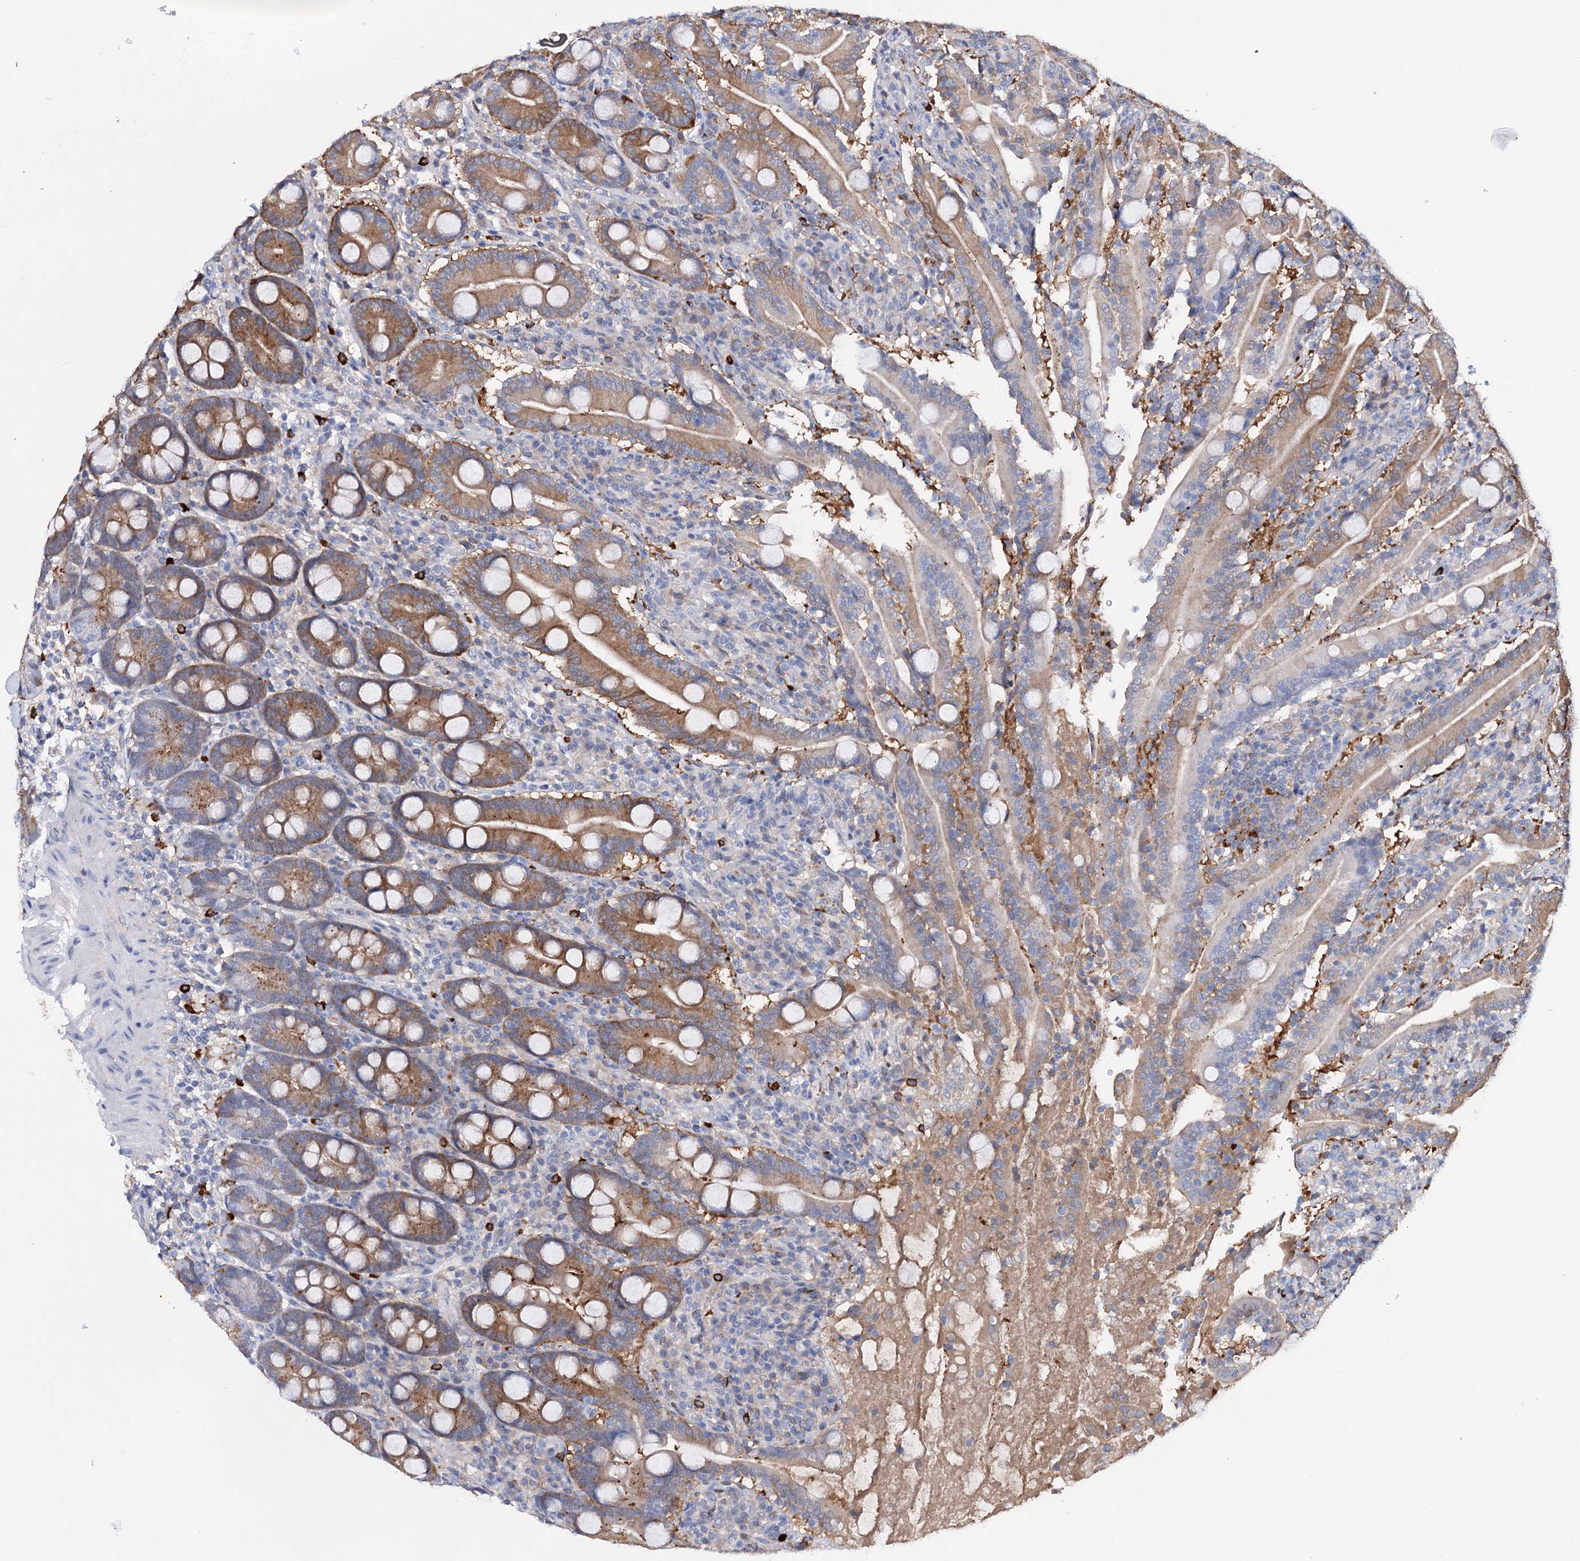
{"staining": {"intensity": "moderate", "quantity": "25%-75%", "location": "cytoplasmic/membranous"}, "tissue": "duodenum", "cell_type": "Glandular cells", "image_type": "normal", "snomed": [{"axis": "morphology", "description": "Normal tissue, NOS"}, {"axis": "topography", "description": "Duodenum"}], "caption": "A medium amount of moderate cytoplasmic/membranous positivity is seen in approximately 25%-75% of glandular cells in benign duodenum. (IHC, brightfield microscopy, high magnification).", "gene": "CFAP46", "patient": {"sex": "male", "age": 35}}